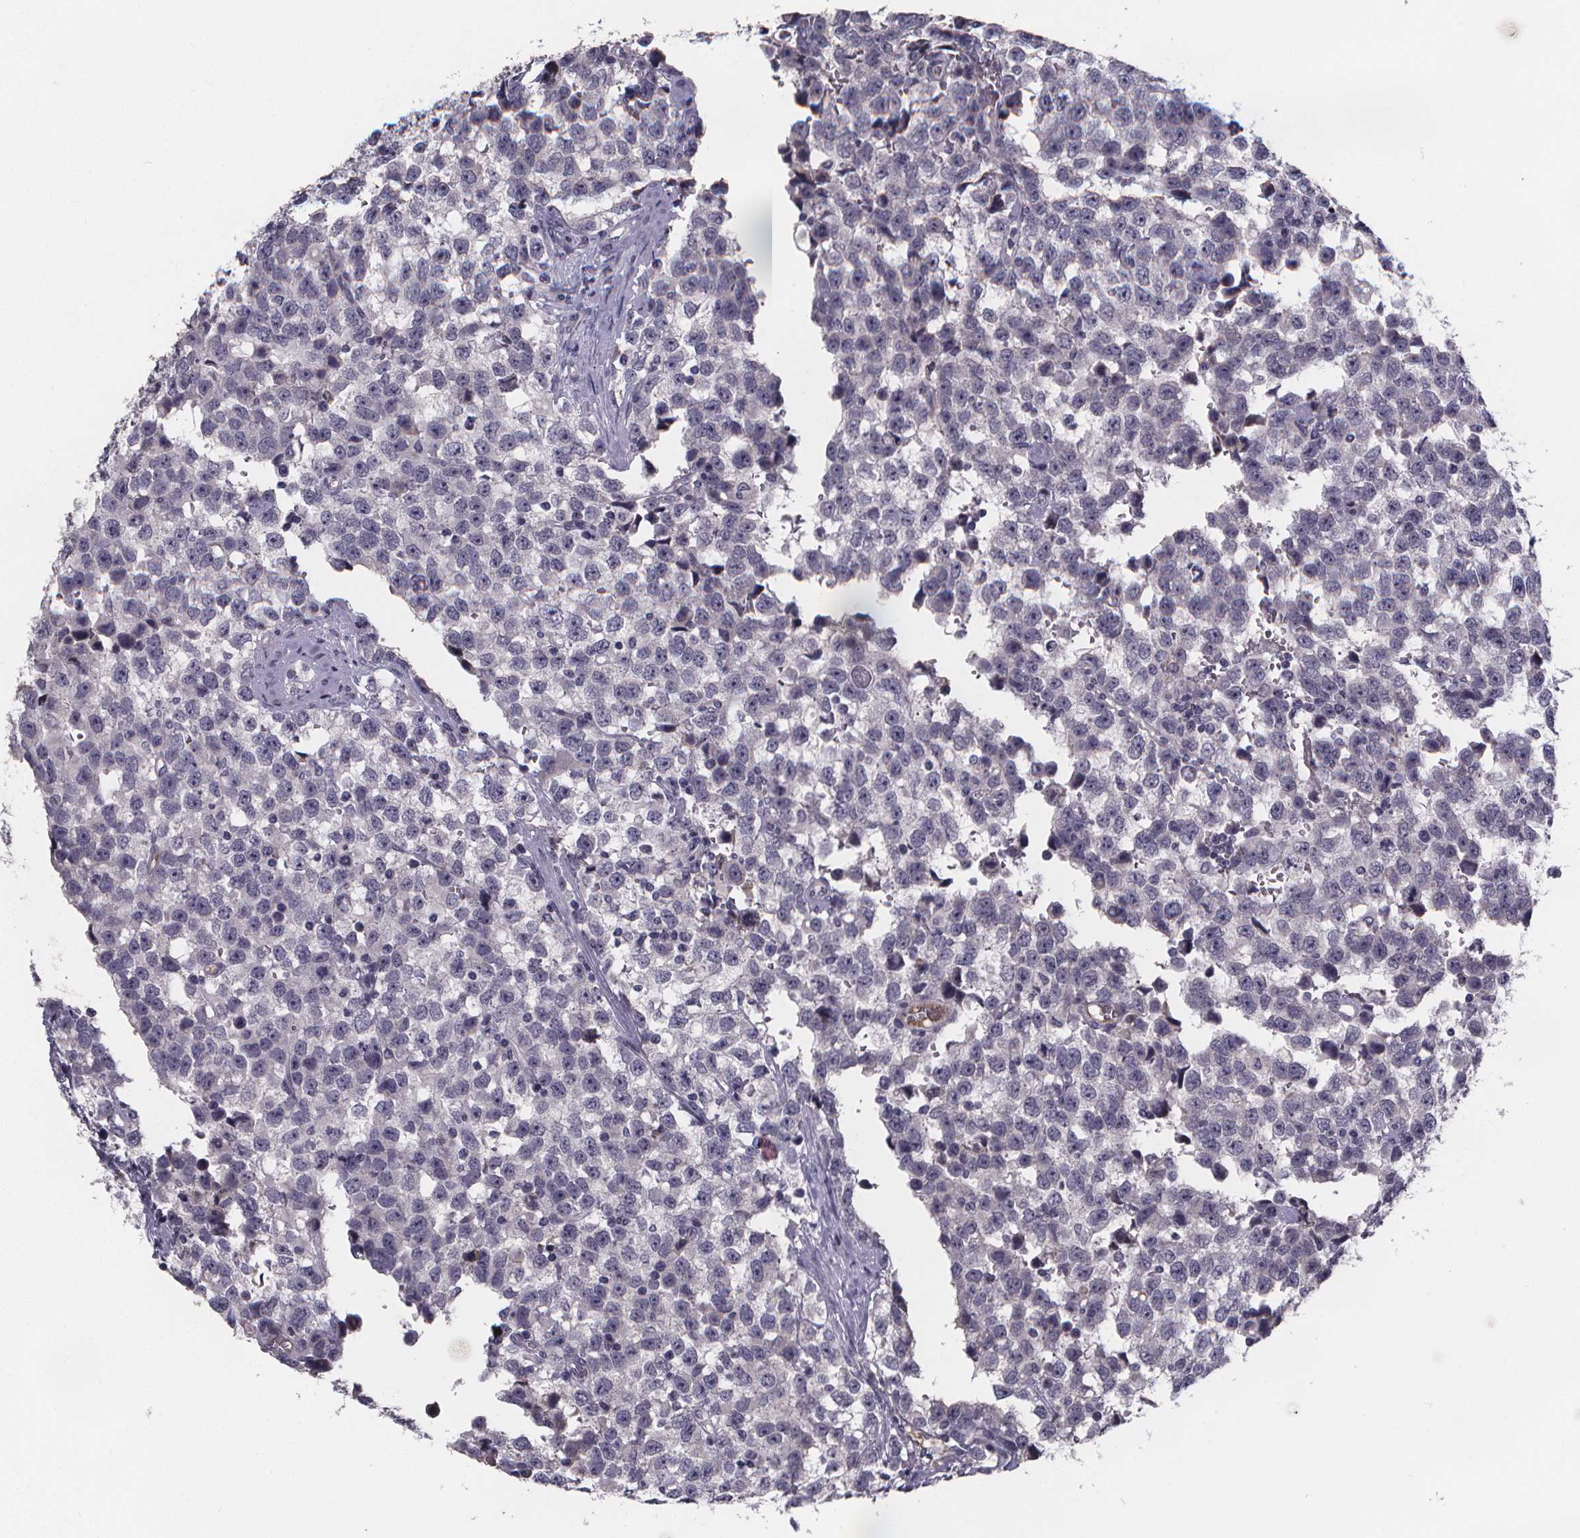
{"staining": {"intensity": "negative", "quantity": "none", "location": "none"}, "tissue": "testis cancer", "cell_type": "Tumor cells", "image_type": "cancer", "snomed": [{"axis": "morphology", "description": "Seminoma, NOS"}, {"axis": "topography", "description": "Testis"}], "caption": "Tumor cells are negative for brown protein staining in testis seminoma.", "gene": "AGT", "patient": {"sex": "male", "age": 34}}